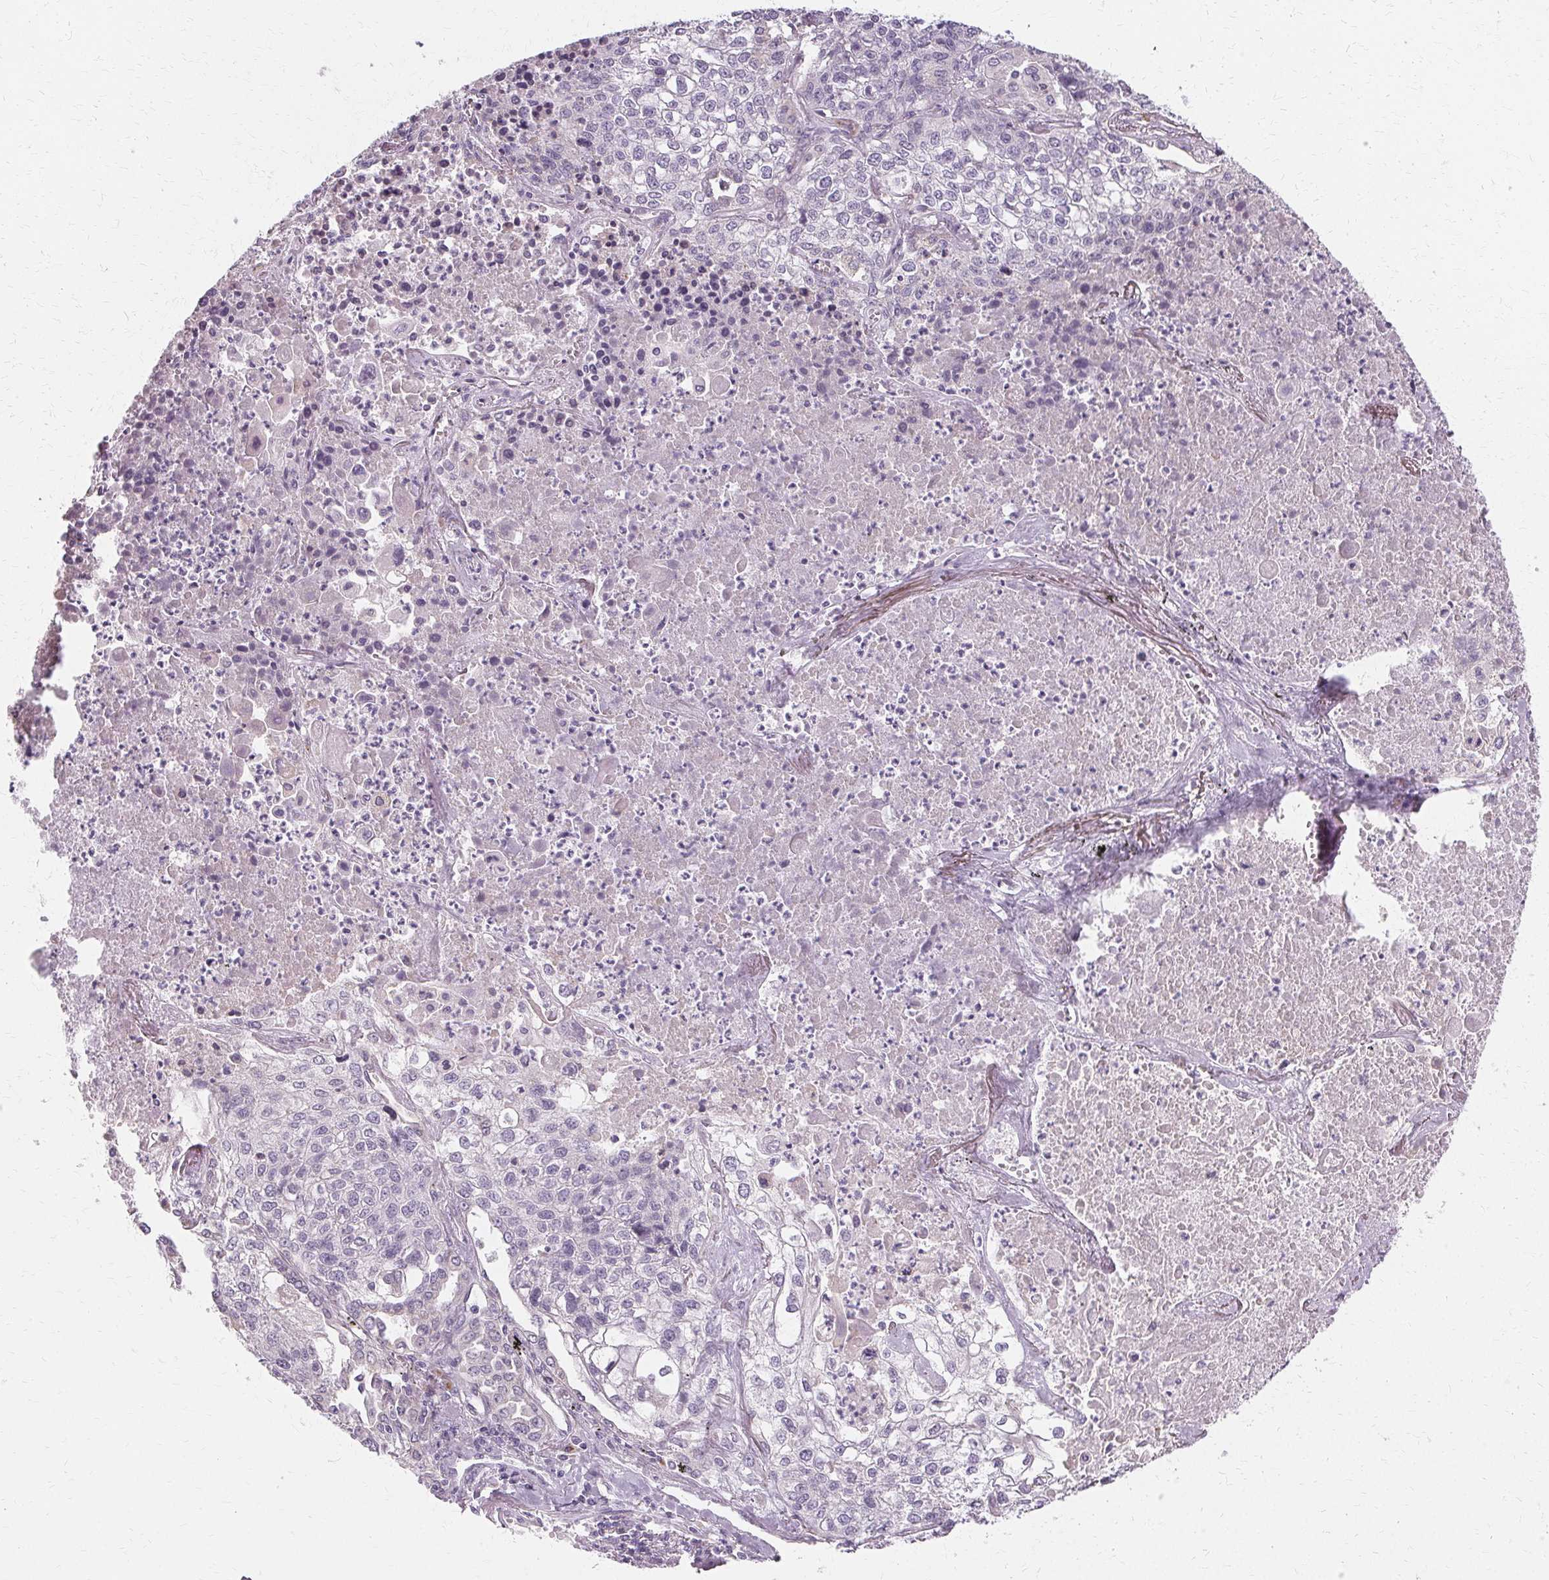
{"staining": {"intensity": "negative", "quantity": "none", "location": "none"}, "tissue": "lung cancer", "cell_type": "Tumor cells", "image_type": "cancer", "snomed": [{"axis": "morphology", "description": "Squamous cell carcinoma, NOS"}, {"axis": "topography", "description": "Lung"}], "caption": "DAB immunohistochemical staining of human lung cancer (squamous cell carcinoma) demonstrates no significant positivity in tumor cells.", "gene": "FCRL3", "patient": {"sex": "male", "age": 74}}